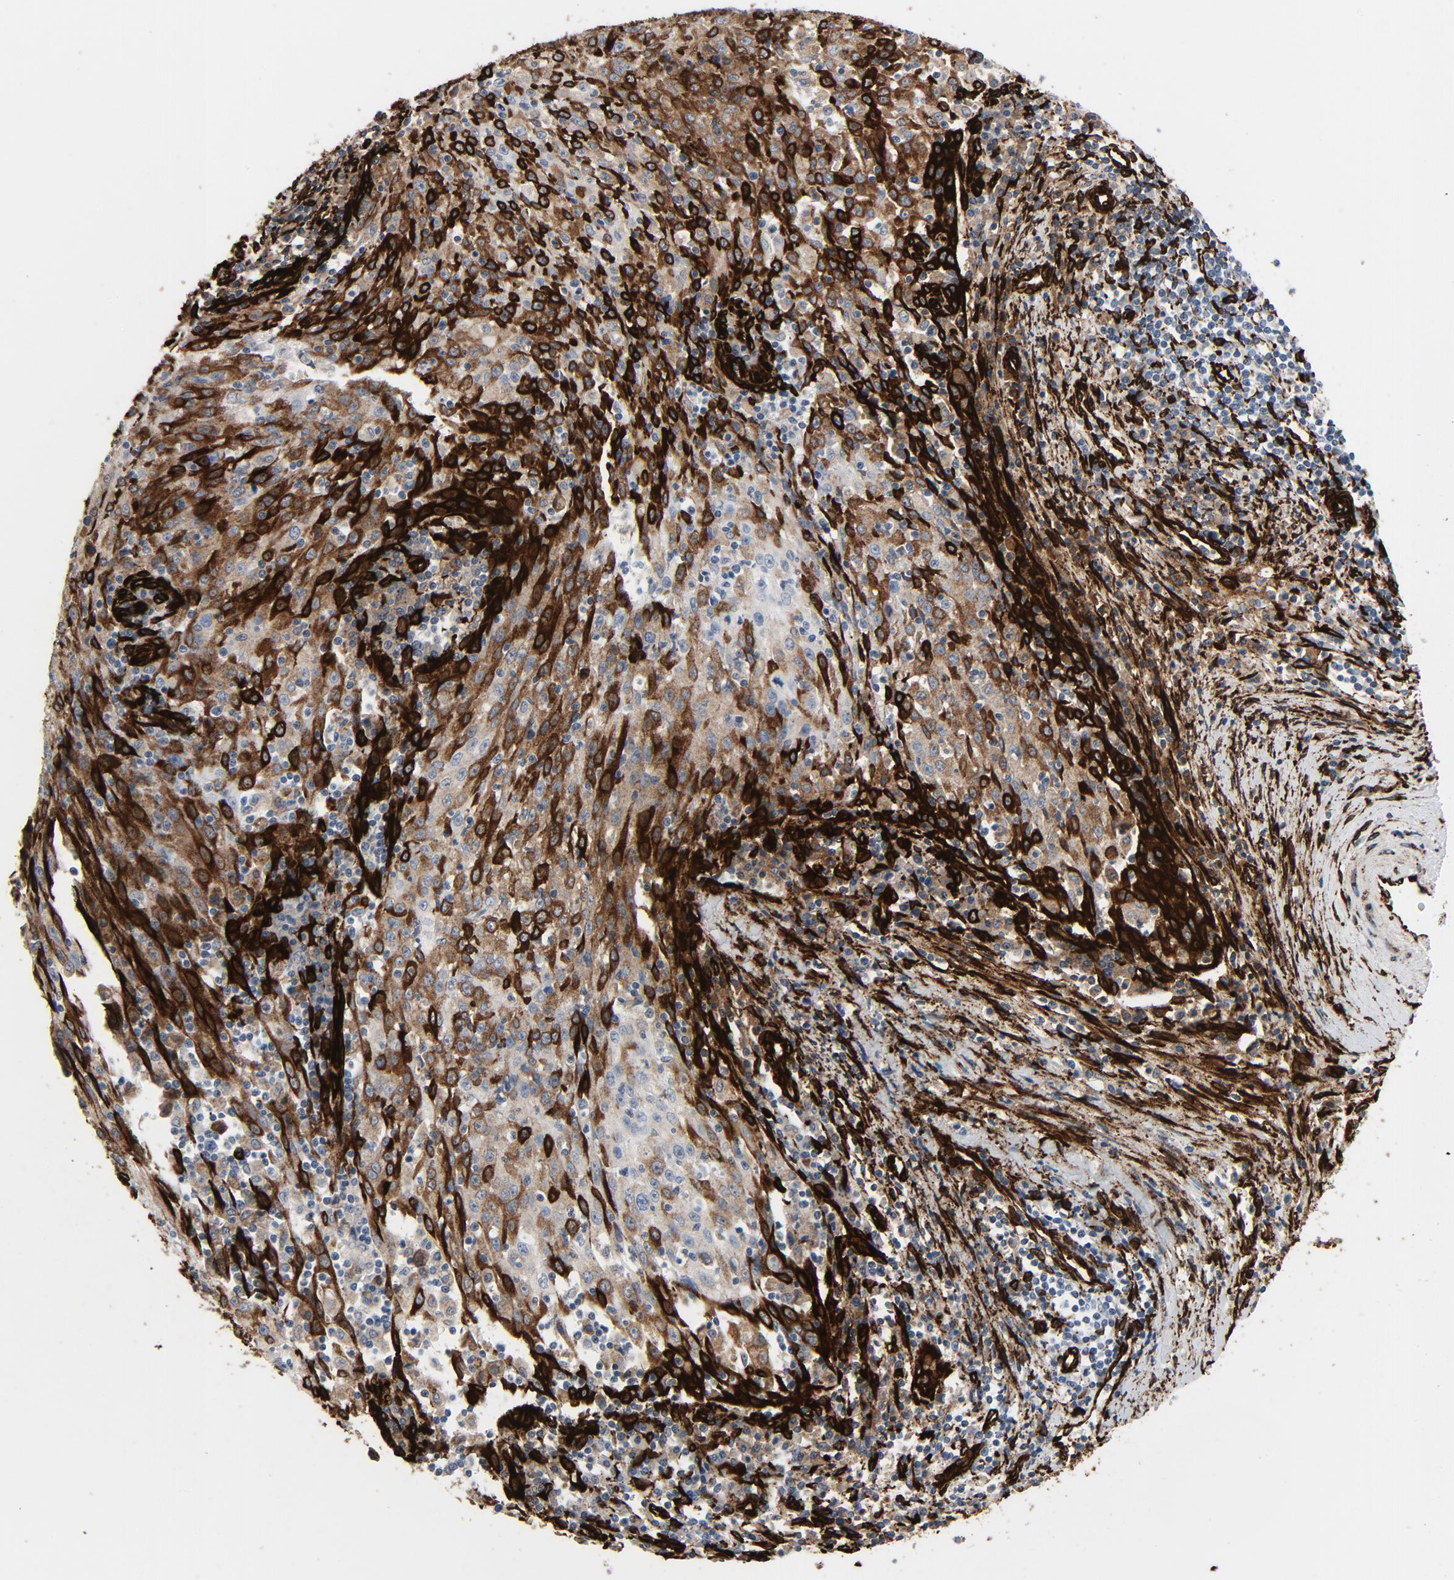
{"staining": {"intensity": "moderate", "quantity": ">75%", "location": "cytoplasmic/membranous"}, "tissue": "cervical cancer", "cell_type": "Tumor cells", "image_type": "cancer", "snomed": [{"axis": "morphology", "description": "Squamous cell carcinoma, NOS"}, {"axis": "topography", "description": "Cervix"}], "caption": "Human squamous cell carcinoma (cervical) stained with a protein marker exhibits moderate staining in tumor cells.", "gene": "SERPINH1", "patient": {"sex": "female", "age": 34}}